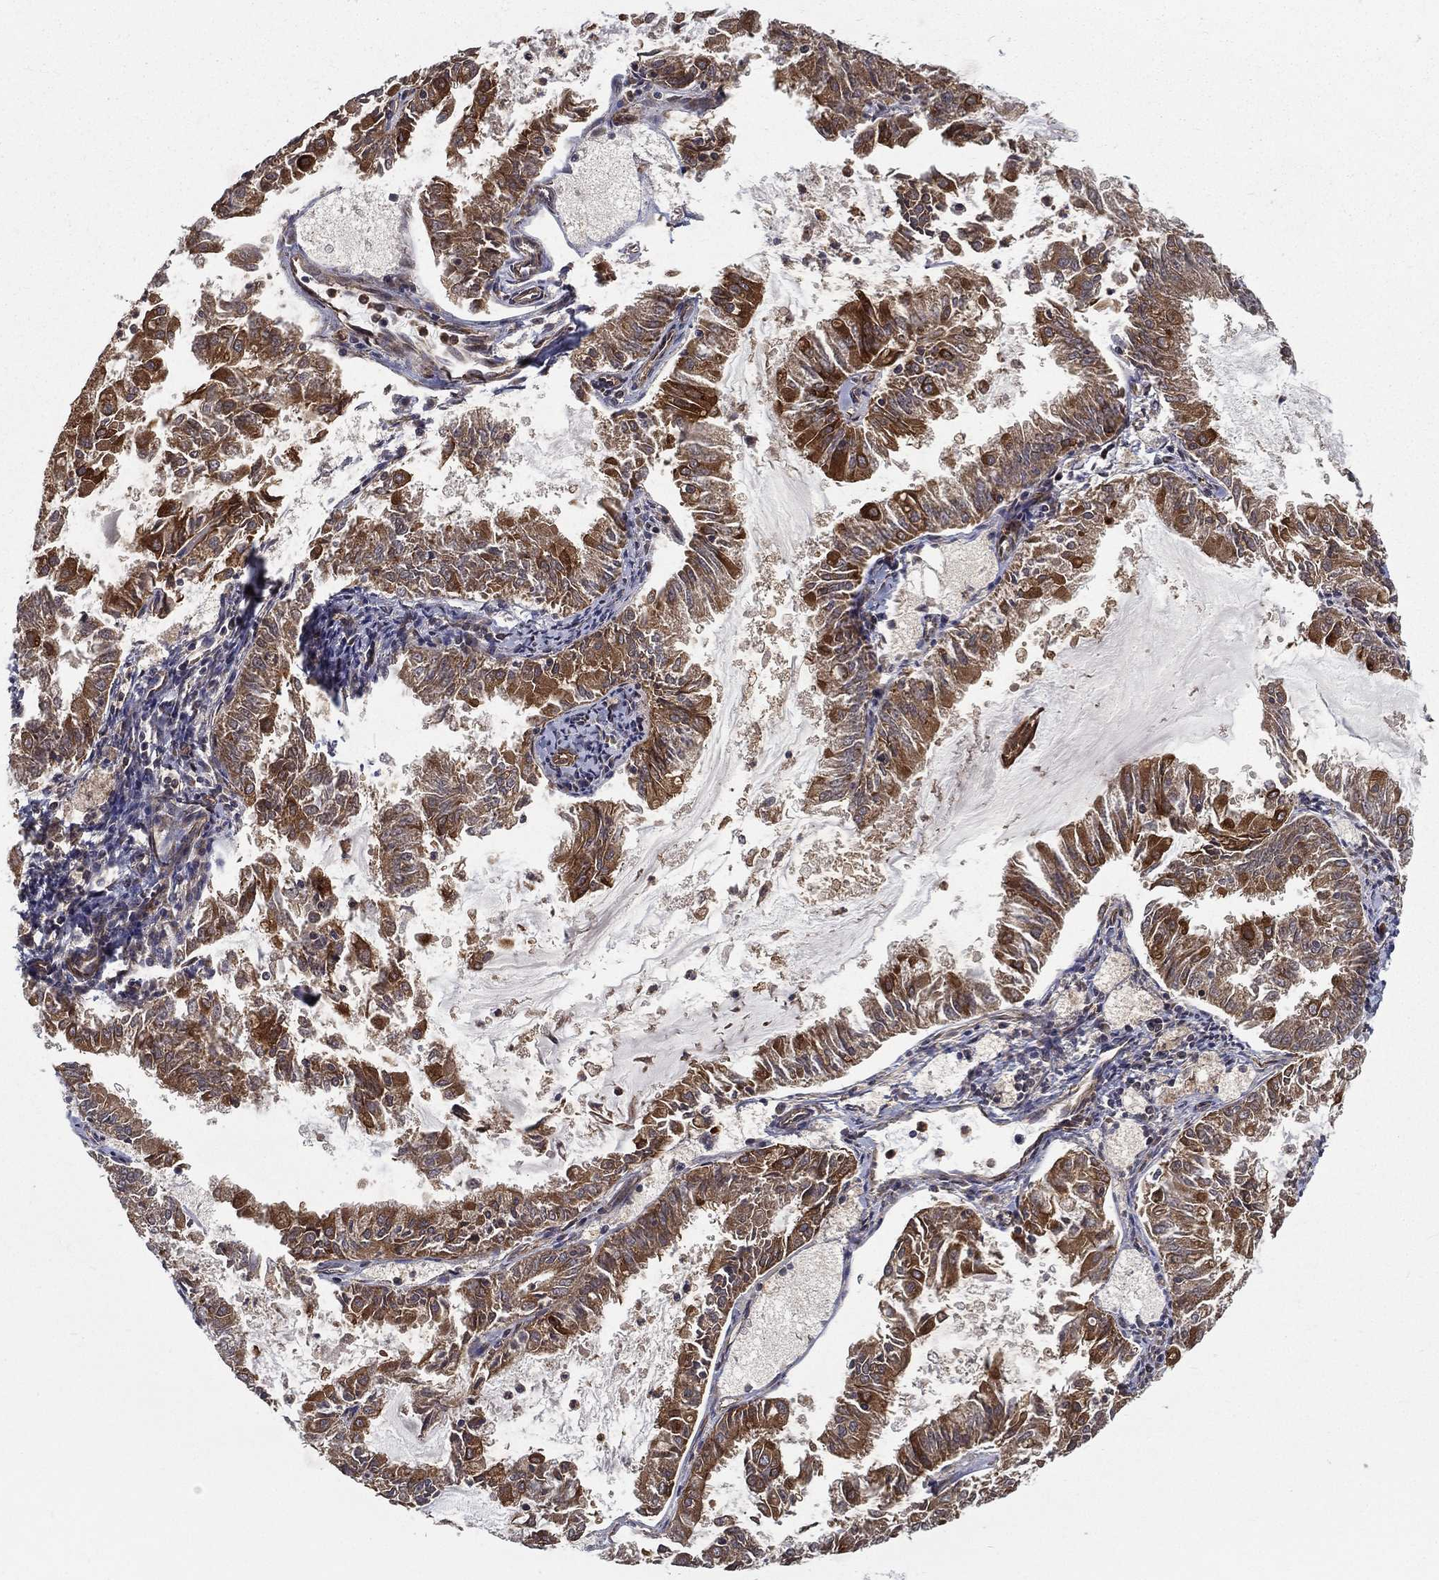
{"staining": {"intensity": "strong", "quantity": "25%-75%", "location": "cytoplasmic/membranous"}, "tissue": "endometrial cancer", "cell_type": "Tumor cells", "image_type": "cancer", "snomed": [{"axis": "morphology", "description": "Adenocarcinoma, NOS"}, {"axis": "topography", "description": "Endometrium"}], "caption": "Immunohistochemical staining of endometrial adenocarcinoma displays strong cytoplasmic/membranous protein staining in about 25%-75% of tumor cells.", "gene": "UACA", "patient": {"sex": "female", "age": 57}}